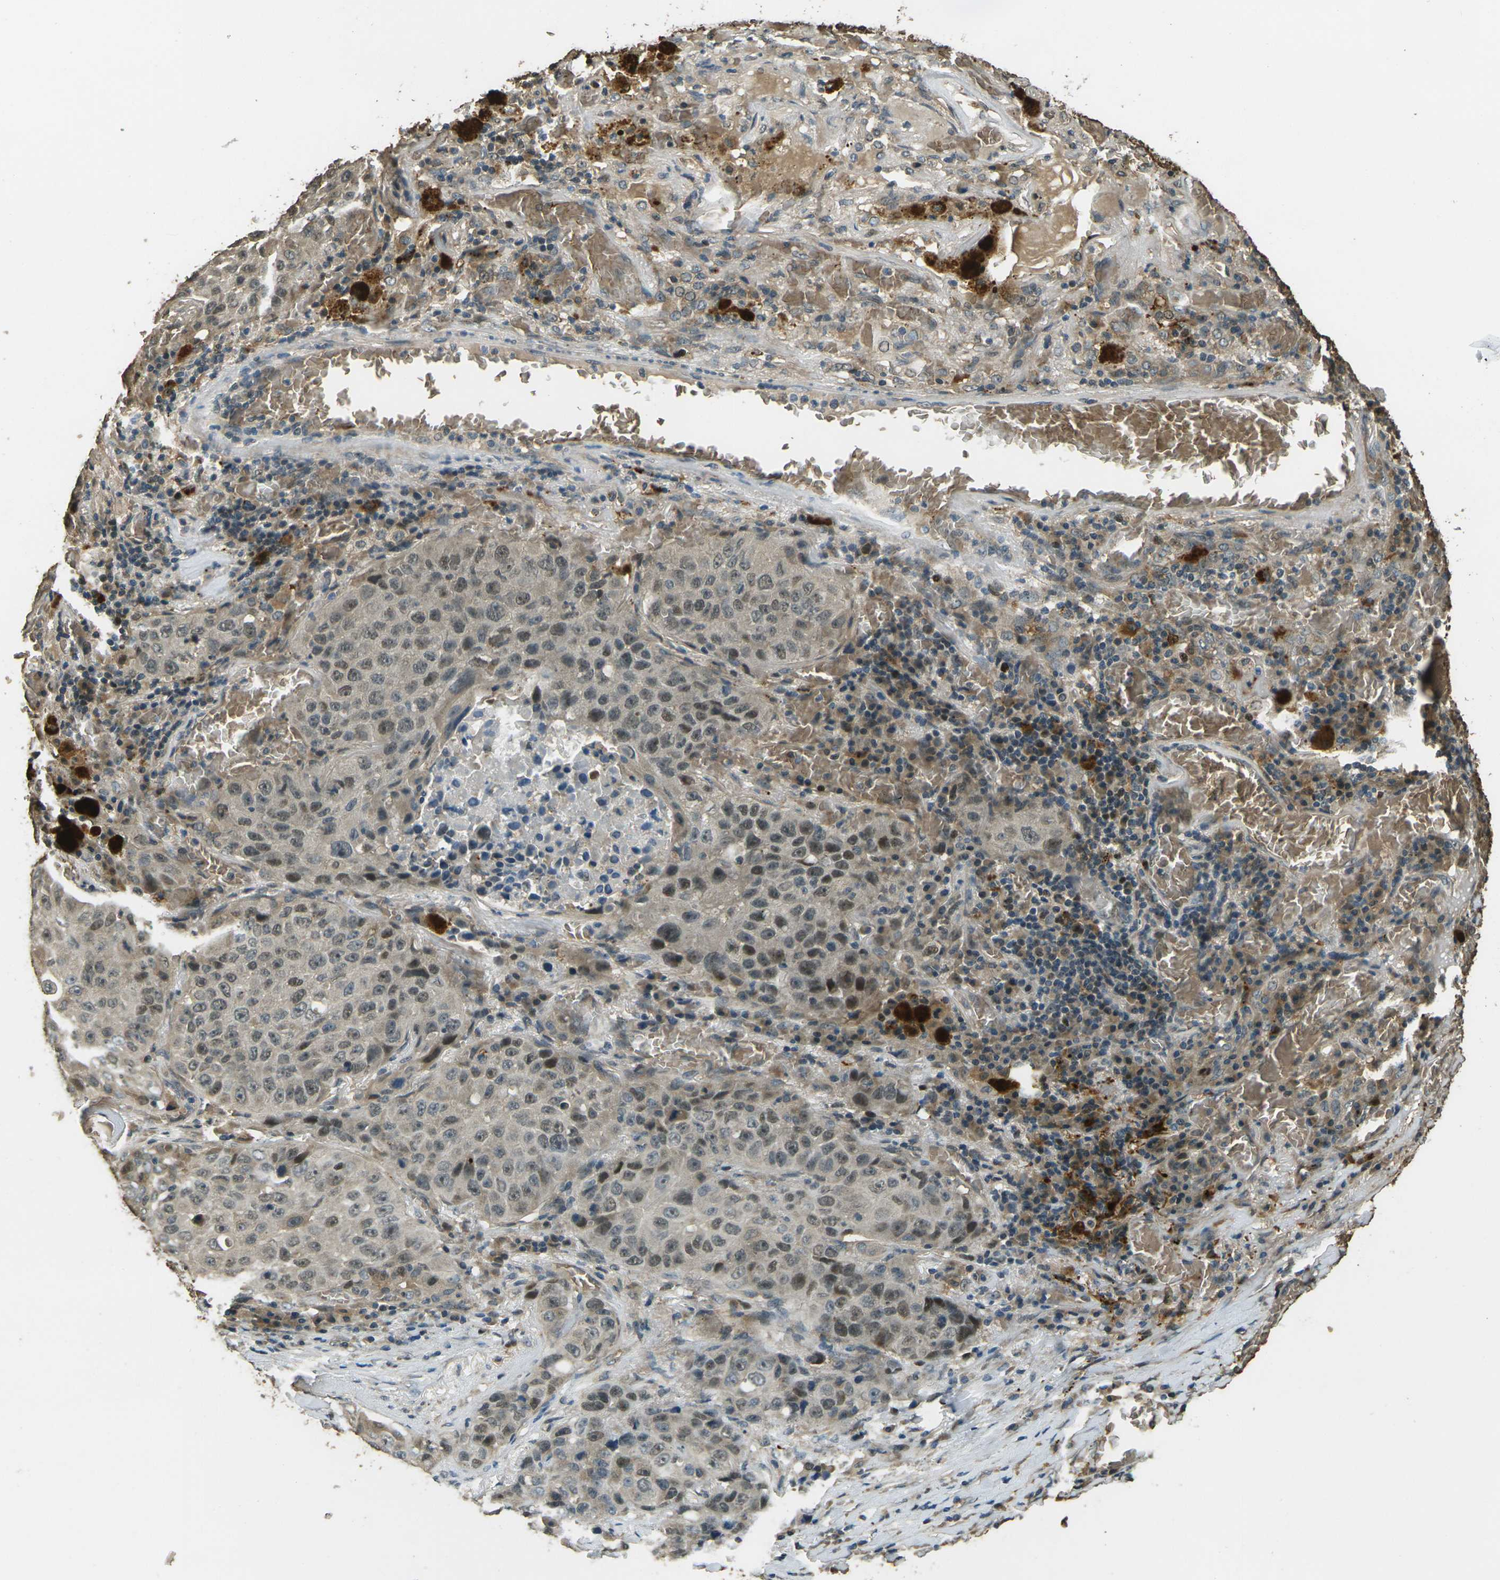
{"staining": {"intensity": "weak", "quantity": ">75%", "location": "cytoplasmic/membranous,nuclear"}, "tissue": "lung cancer", "cell_type": "Tumor cells", "image_type": "cancer", "snomed": [{"axis": "morphology", "description": "Squamous cell carcinoma, NOS"}, {"axis": "topography", "description": "Lung"}], "caption": "Lung cancer stained for a protein exhibits weak cytoplasmic/membranous and nuclear positivity in tumor cells.", "gene": "TOR1A", "patient": {"sex": "male", "age": 57}}